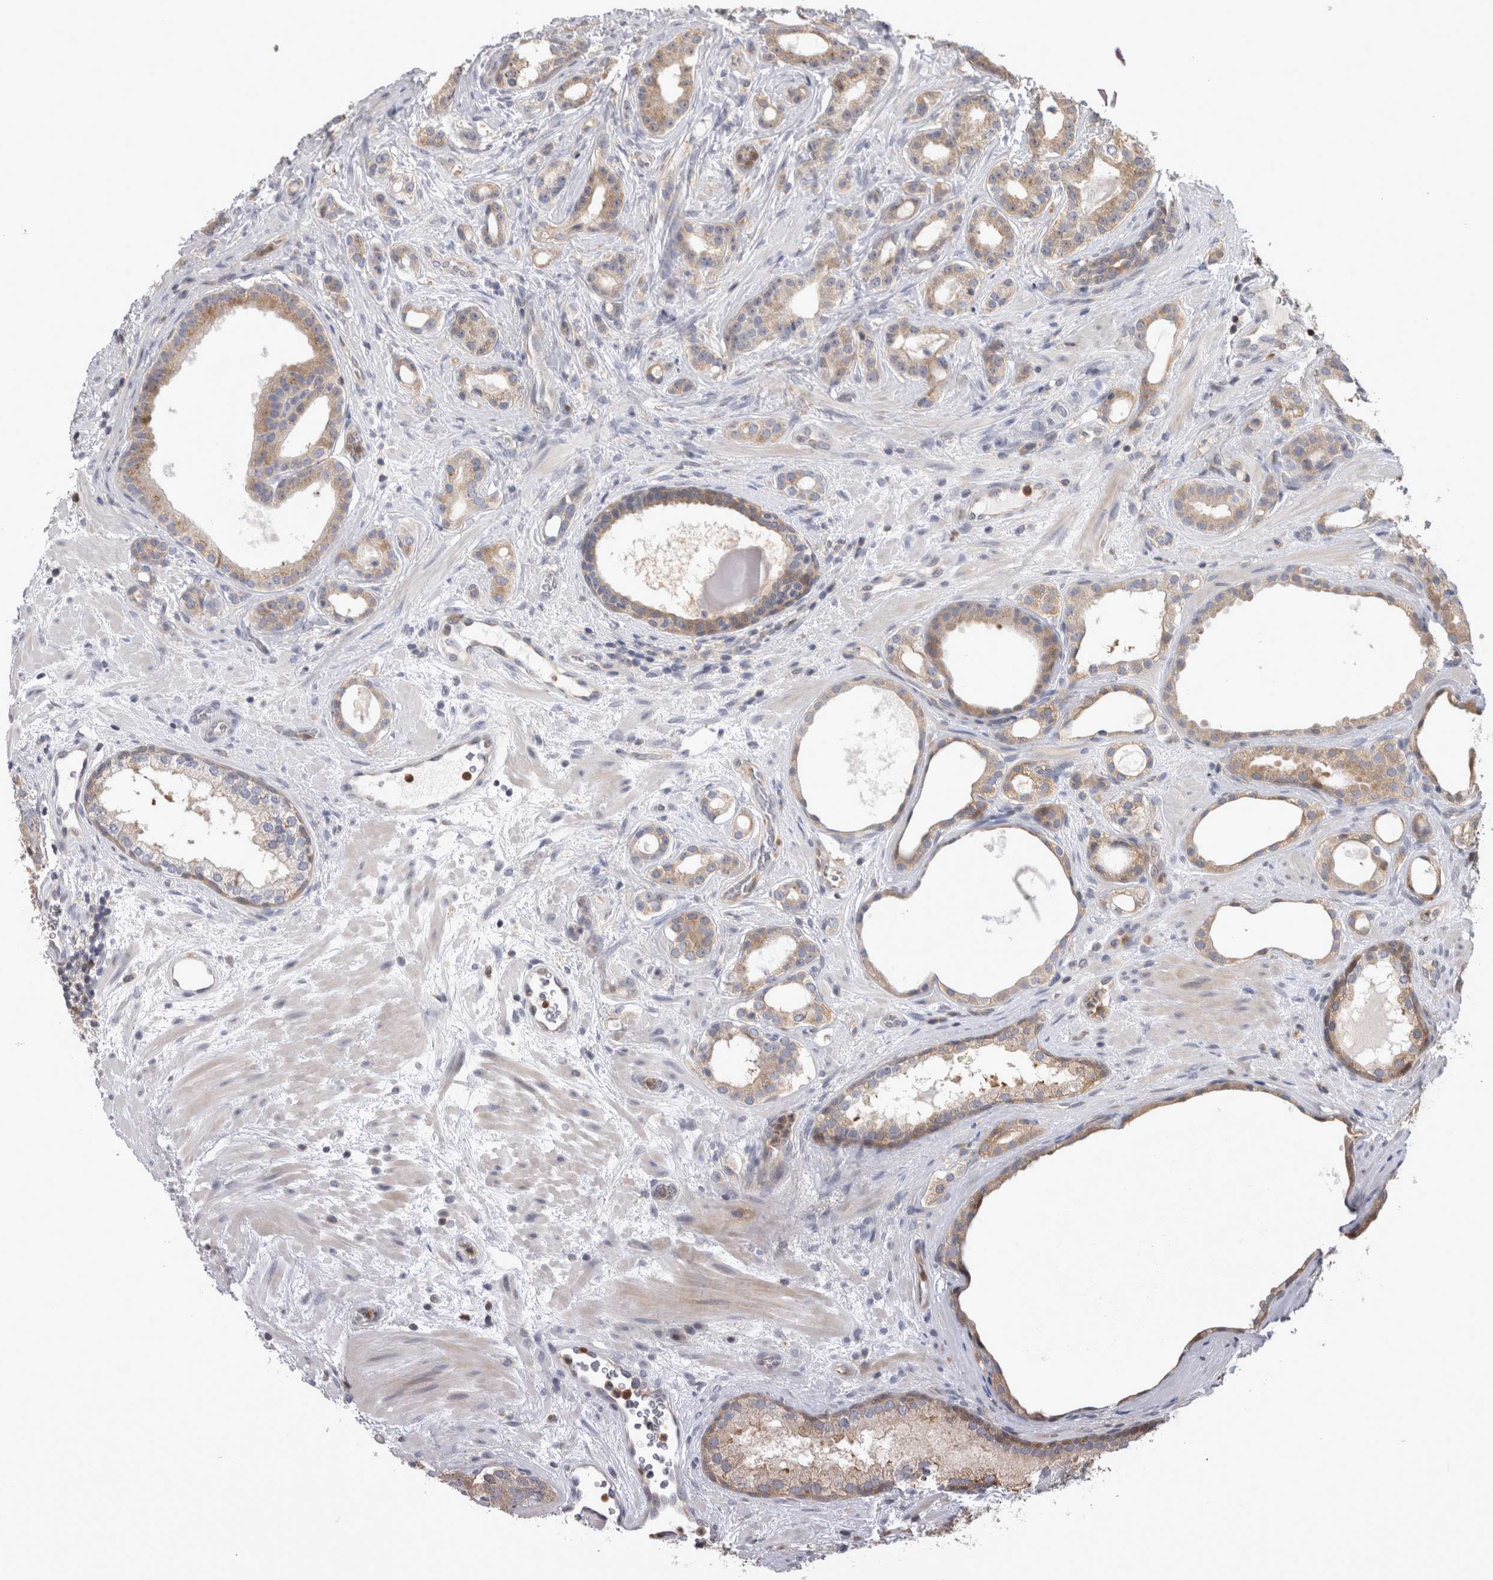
{"staining": {"intensity": "weak", "quantity": ">75%", "location": "cytoplasmic/membranous"}, "tissue": "prostate cancer", "cell_type": "Tumor cells", "image_type": "cancer", "snomed": [{"axis": "morphology", "description": "Adenocarcinoma, High grade"}, {"axis": "topography", "description": "Prostate"}], "caption": "High-grade adenocarcinoma (prostate) stained for a protein (brown) displays weak cytoplasmic/membranous positive expression in about >75% of tumor cells.", "gene": "USH1G", "patient": {"sex": "male", "age": 60}}